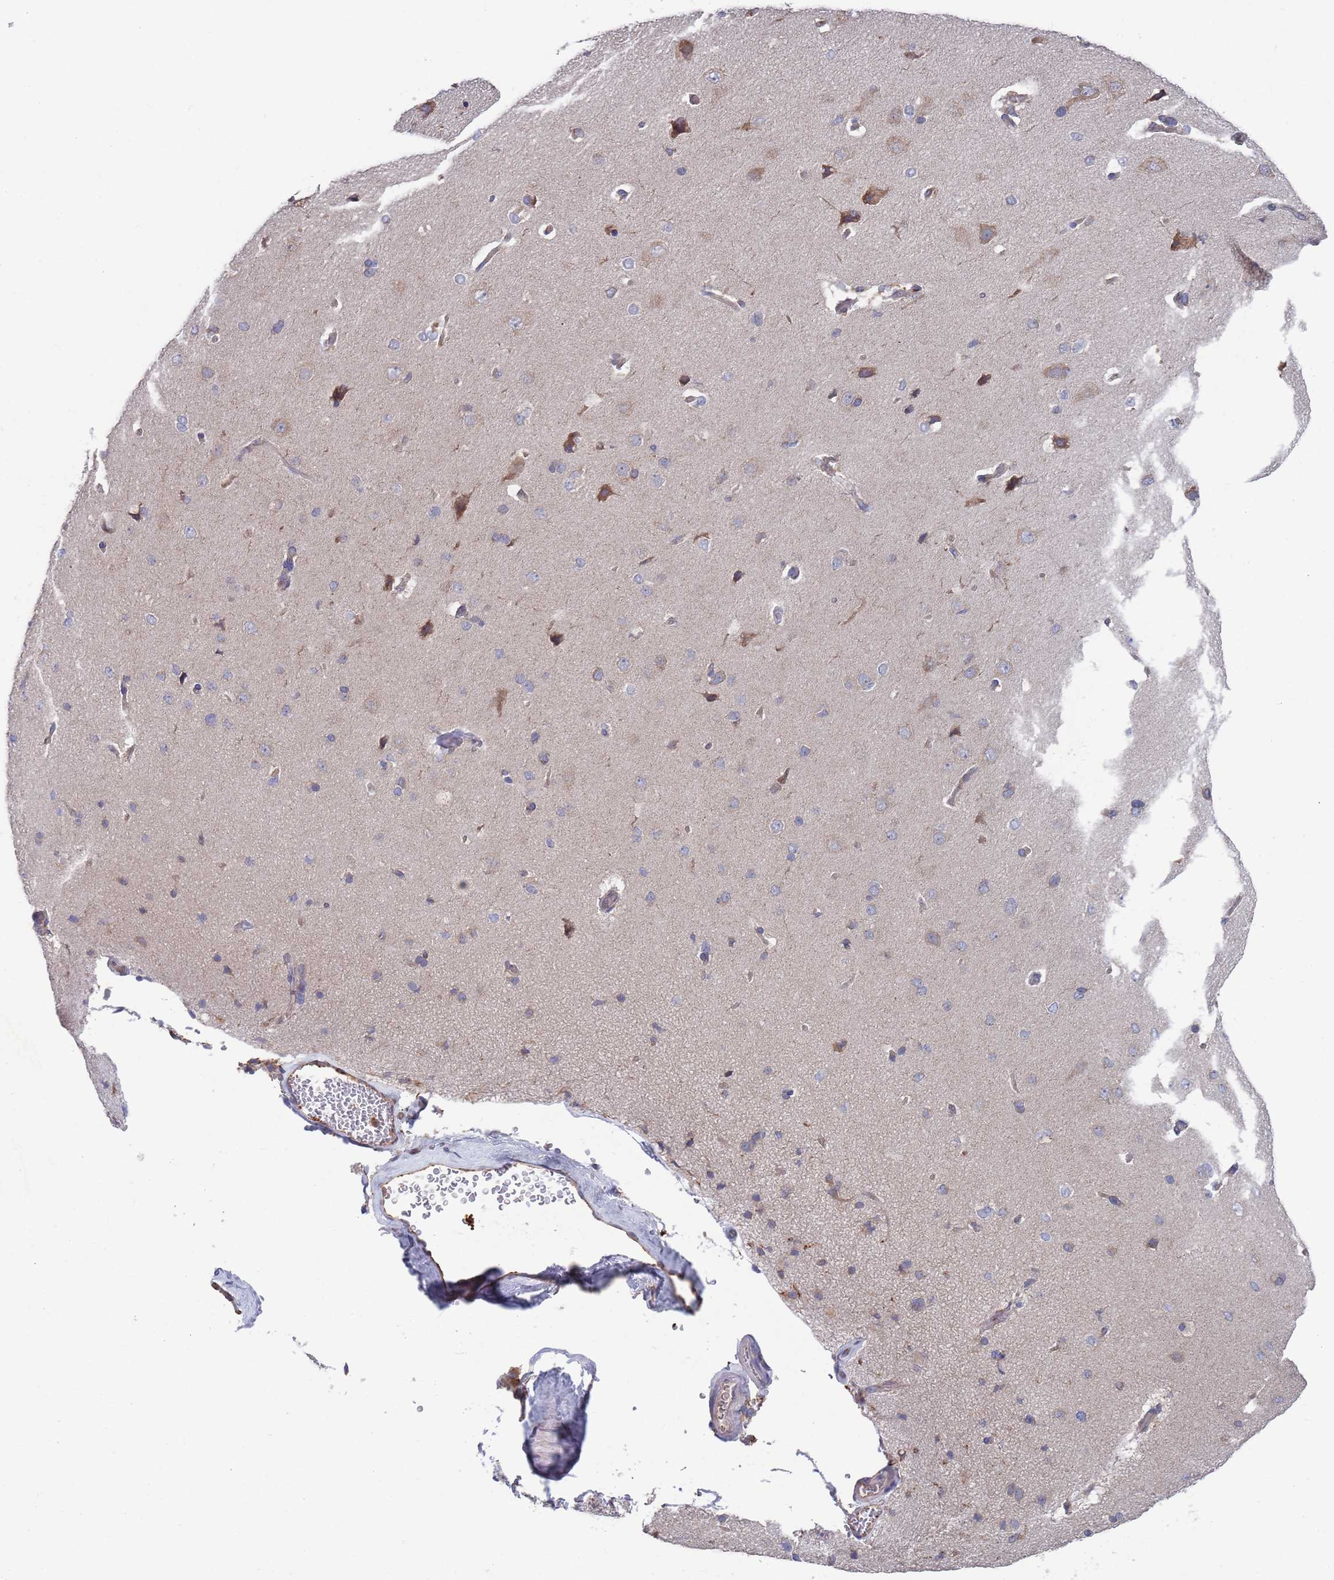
{"staining": {"intensity": "moderate", "quantity": ">75%", "location": "cytoplasmic/membranous"}, "tissue": "cerebral cortex", "cell_type": "Endothelial cells", "image_type": "normal", "snomed": [{"axis": "morphology", "description": "Normal tissue, NOS"}, {"axis": "topography", "description": "Cerebral cortex"}], "caption": "Immunohistochemistry (DAB (3,3'-diaminobenzidine)) staining of benign cerebral cortex reveals moderate cytoplasmic/membranous protein staining in about >75% of endothelial cells.", "gene": "GID8", "patient": {"sex": "male", "age": 62}}